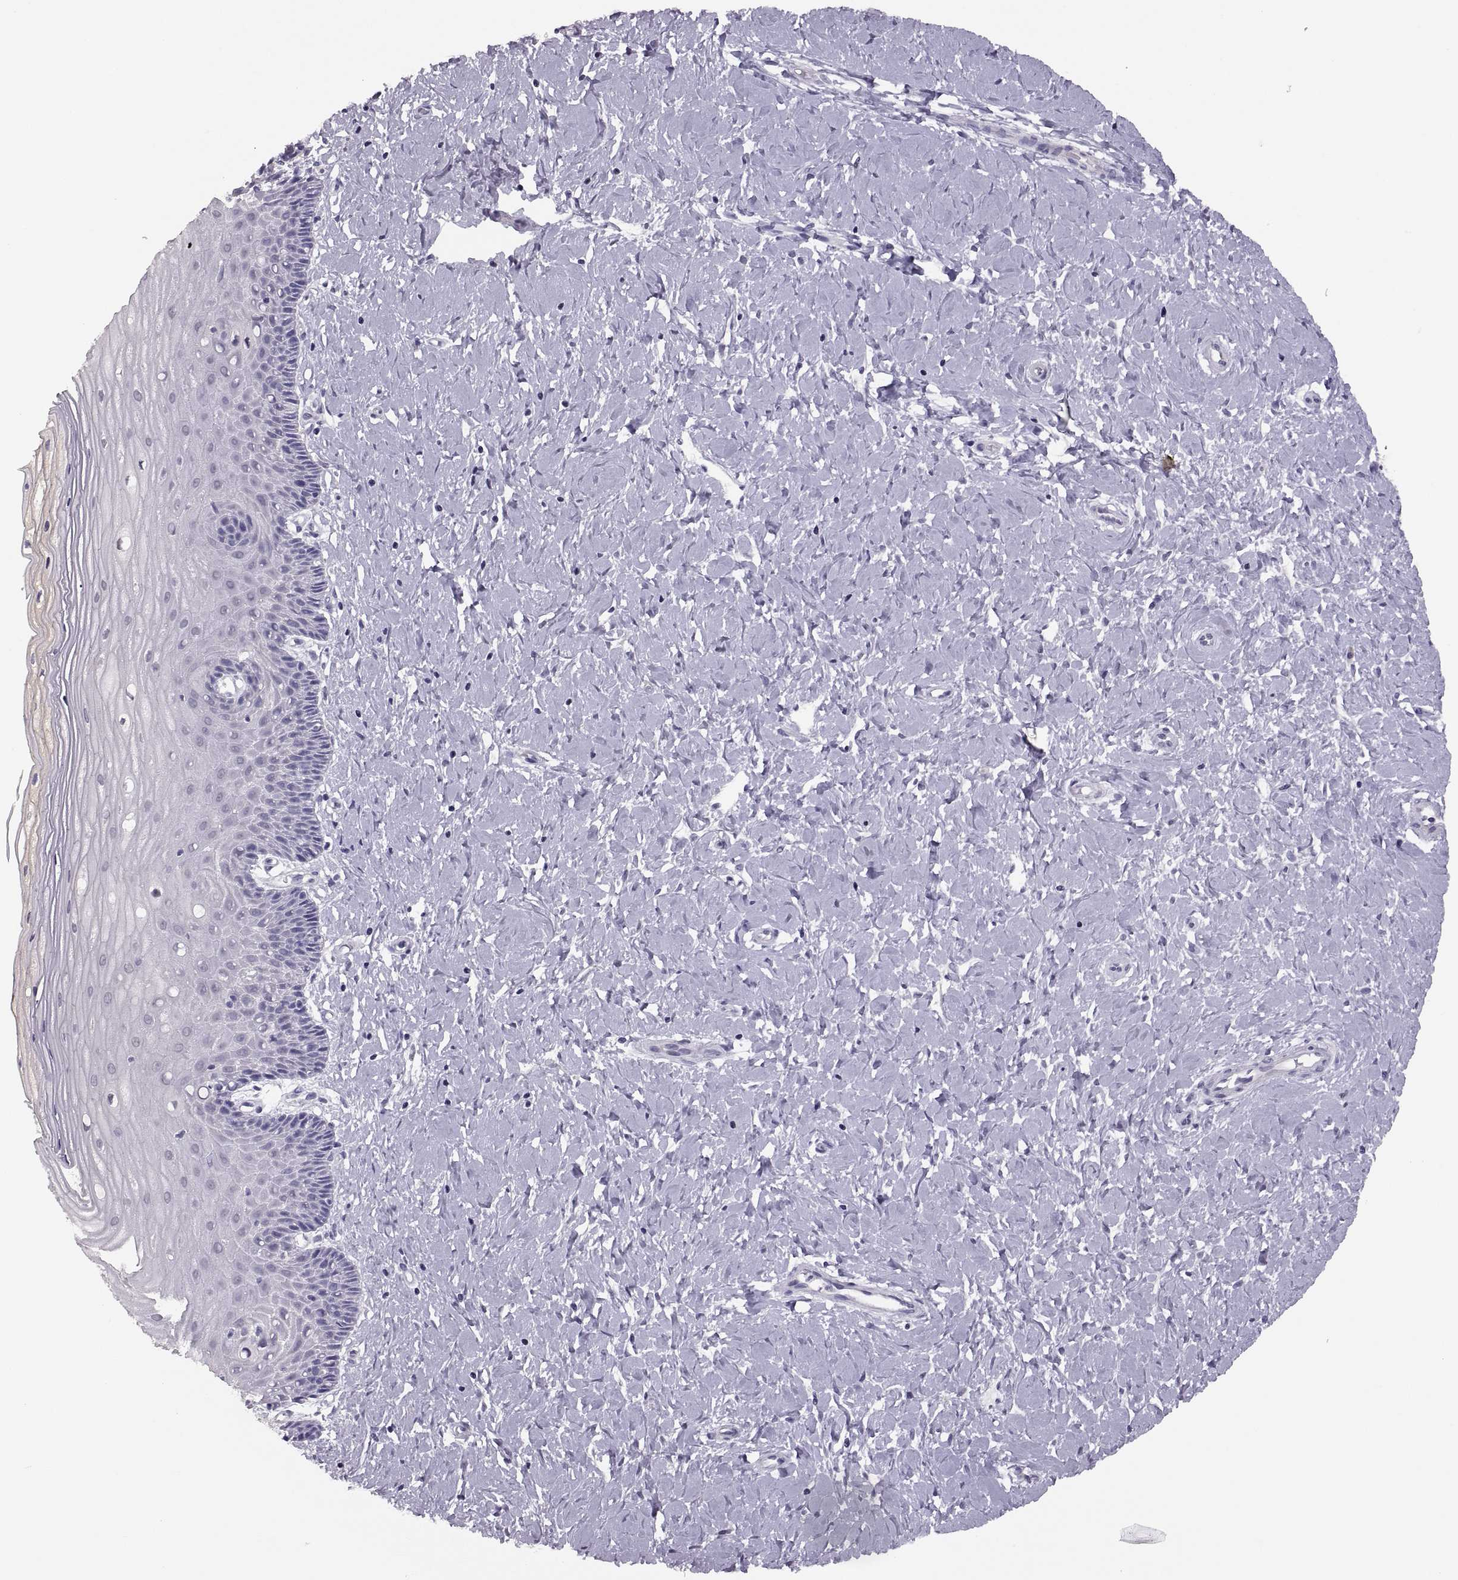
{"staining": {"intensity": "negative", "quantity": "none", "location": "none"}, "tissue": "cervix", "cell_type": "Glandular cells", "image_type": "normal", "snomed": [{"axis": "morphology", "description": "Normal tissue, NOS"}, {"axis": "topography", "description": "Cervix"}], "caption": "A photomicrograph of human cervix is negative for staining in glandular cells. (Stains: DAB IHC with hematoxylin counter stain, Microscopy: brightfield microscopy at high magnification).", "gene": "ADH6", "patient": {"sex": "female", "age": 37}}